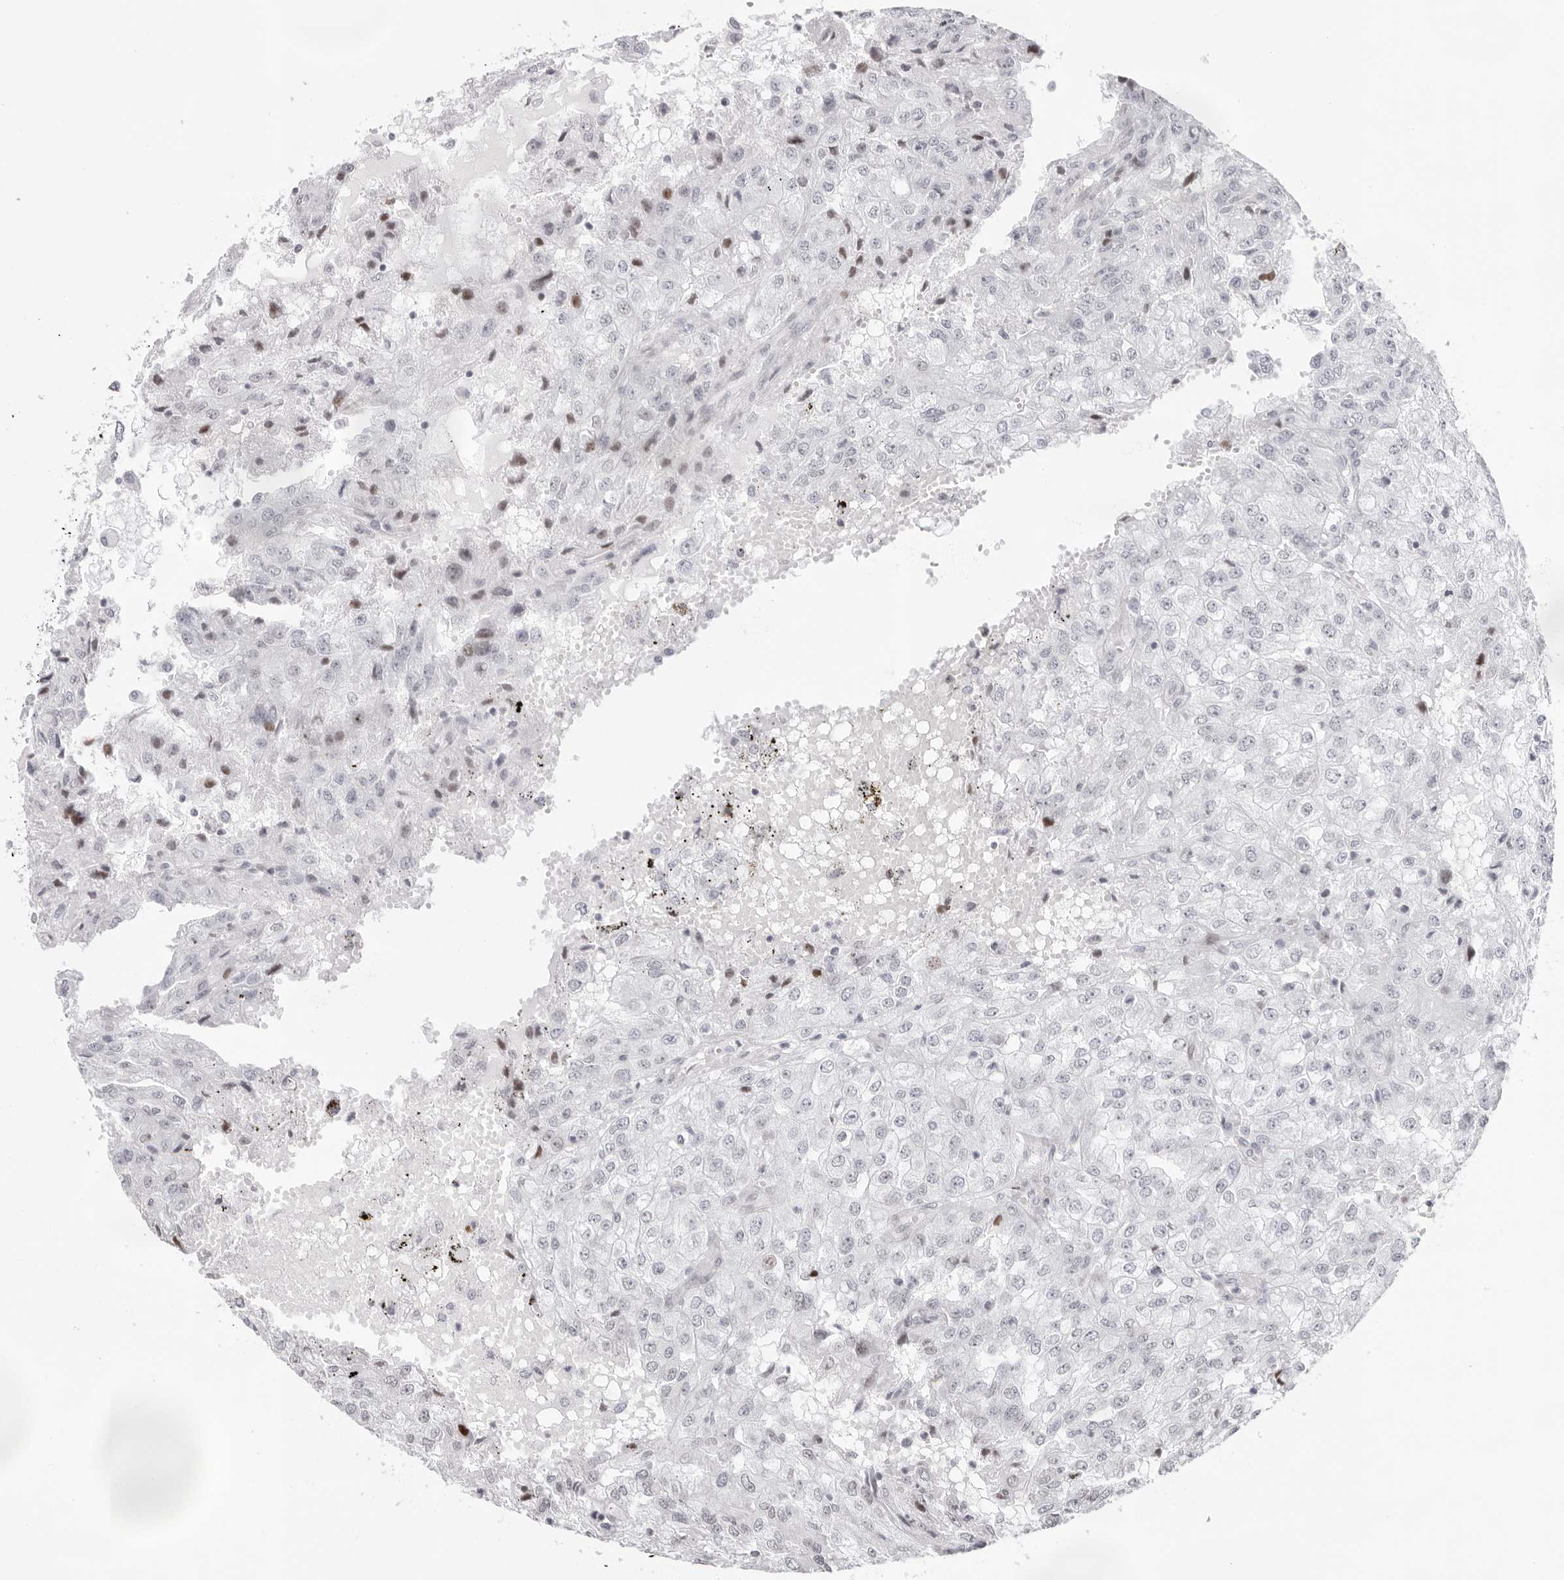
{"staining": {"intensity": "negative", "quantity": "none", "location": "none"}, "tissue": "renal cancer", "cell_type": "Tumor cells", "image_type": "cancer", "snomed": [{"axis": "morphology", "description": "Adenocarcinoma, NOS"}, {"axis": "topography", "description": "Kidney"}], "caption": "Tumor cells show no significant staining in renal cancer.", "gene": "NTPCR", "patient": {"sex": "female", "age": 54}}